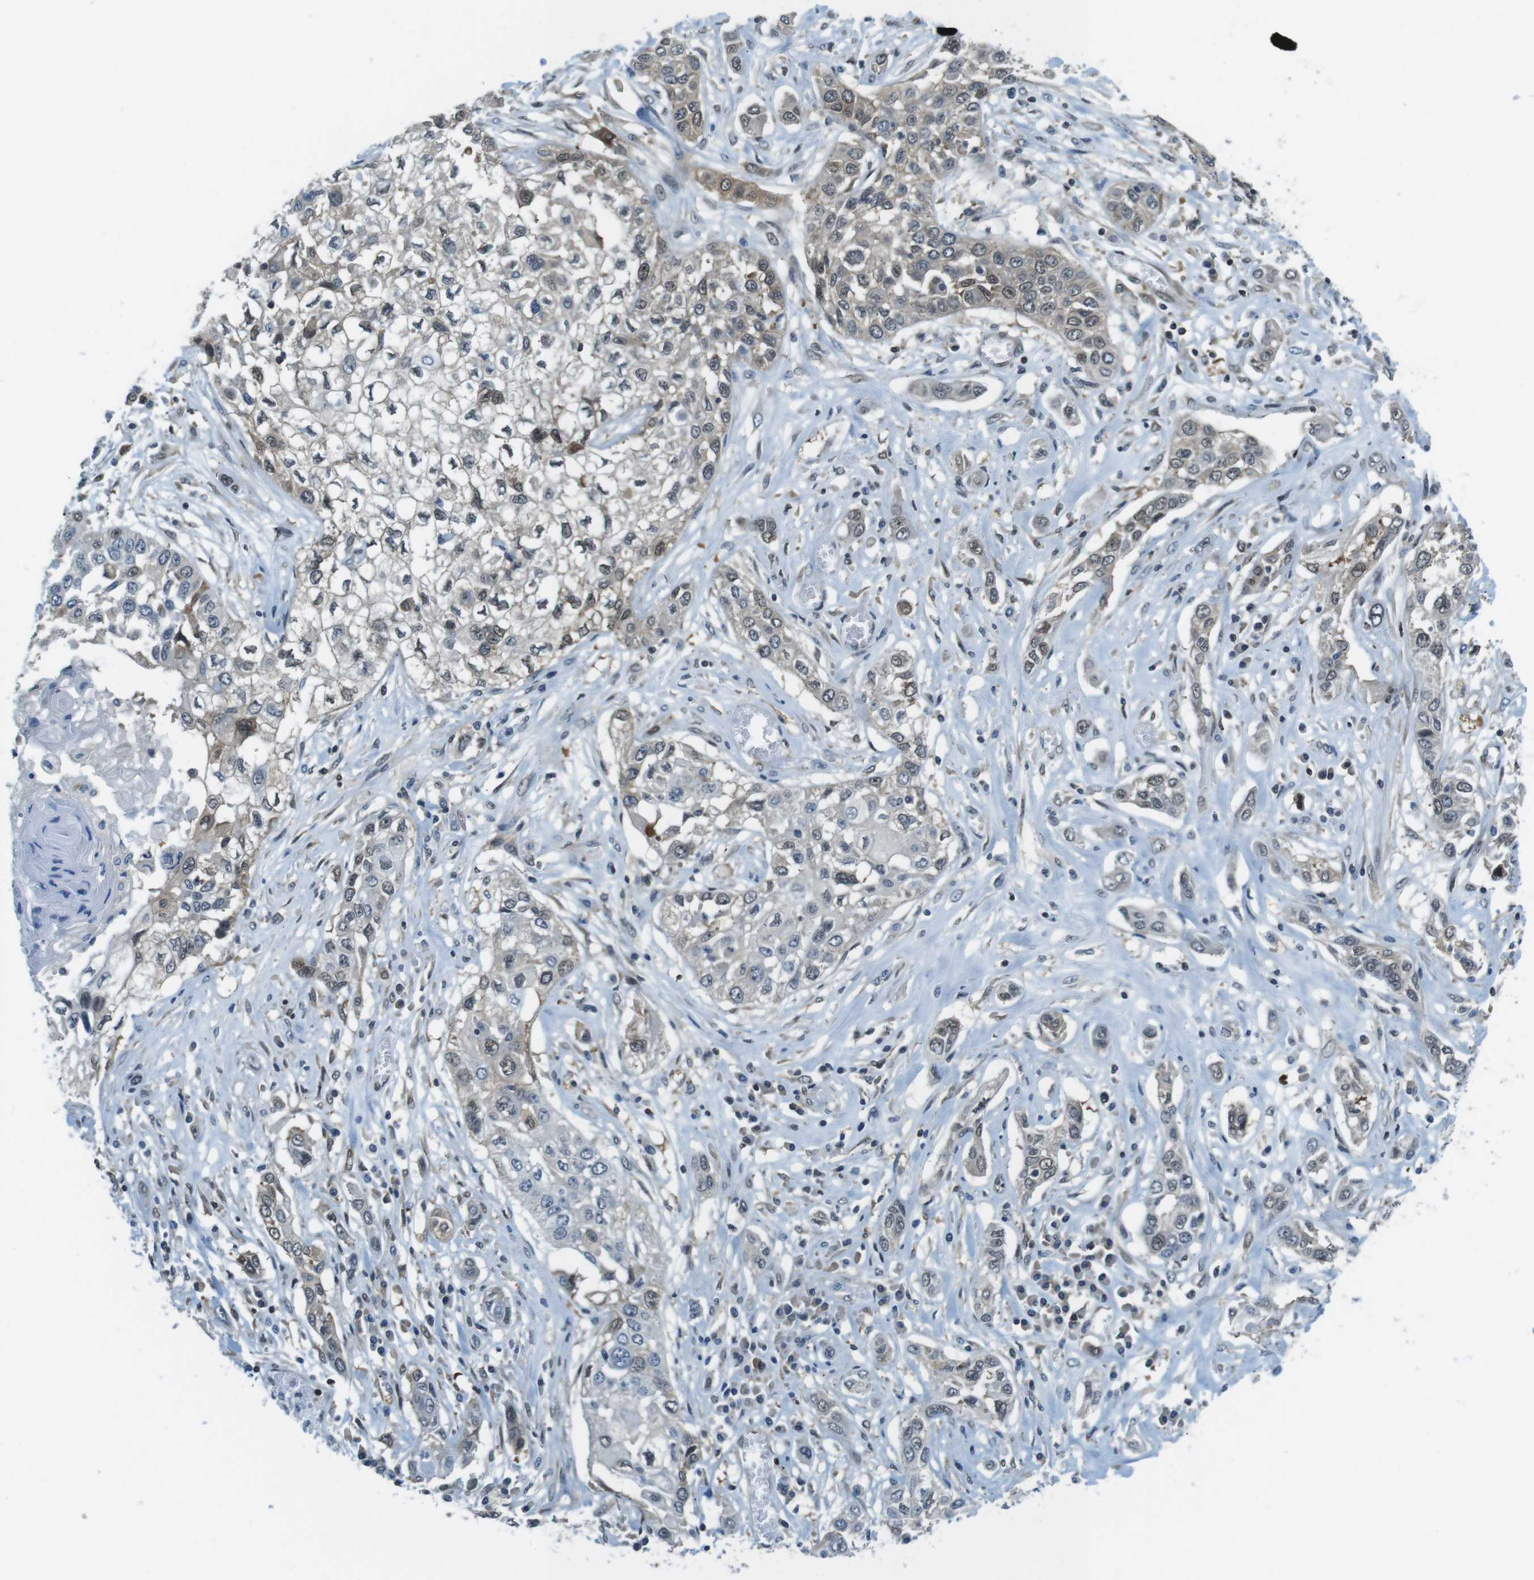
{"staining": {"intensity": "weak", "quantity": "25%-75%", "location": "cytoplasmic/membranous,nuclear"}, "tissue": "lung cancer", "cell_type": "Tumor cells", "image_type": "cancer", "snomed": [{"axis": "morphology", "description": "Squamous cell carcinoma, NOS"}, {"axis": "topography", "description": "Lung"}], "caption": "Tumor cells show low levels of weak cytoplasmic/membranous and nuclear staining in about 25%-75% of cells in lung cancer (squamous cell carcinoma).", "gene": "TES", "patient": {"sex": "male", "age": 71}}